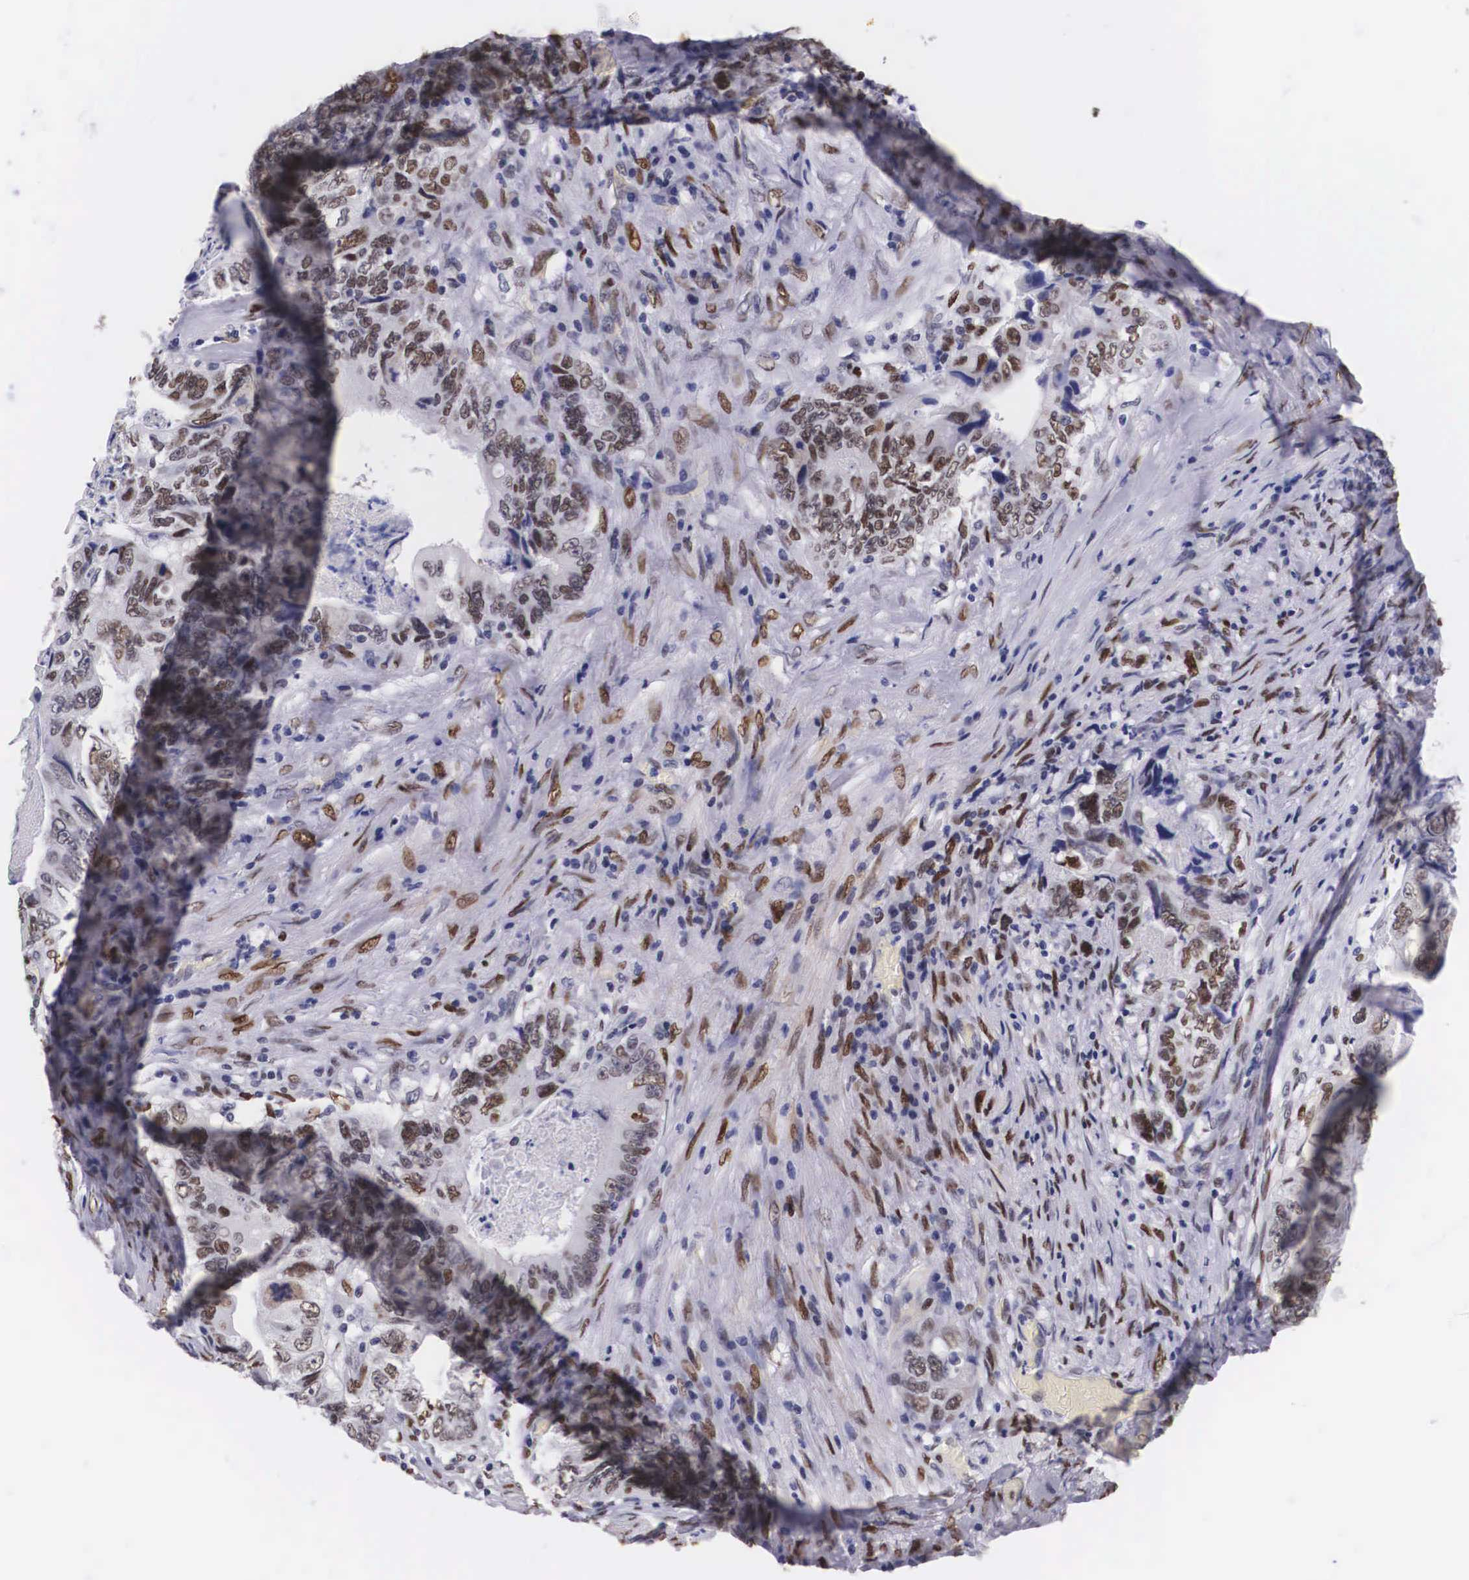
{"staining": {"intensity": "strong", "quantity": "25%-75%", "location": "nuclear"}, "tissue": "colorectal cancer", "cell_type": "Tumor cells", "image_type": "cancer", "snomed": [{"axis": "morphology", "description": "Adenocarcinoma, NOS"}, {"axis": "topography", "description": "Rectum"}], "caption": "A photomicrograph showing strong nuclear staining in approximately 25%-75% of tumor cells in colorectal cancer (adenocarcinoma), as visualized by brown immunohistochemical staining.", "gene": "KHDRBS3", "patient": {"sex": "female", "age": 82}}